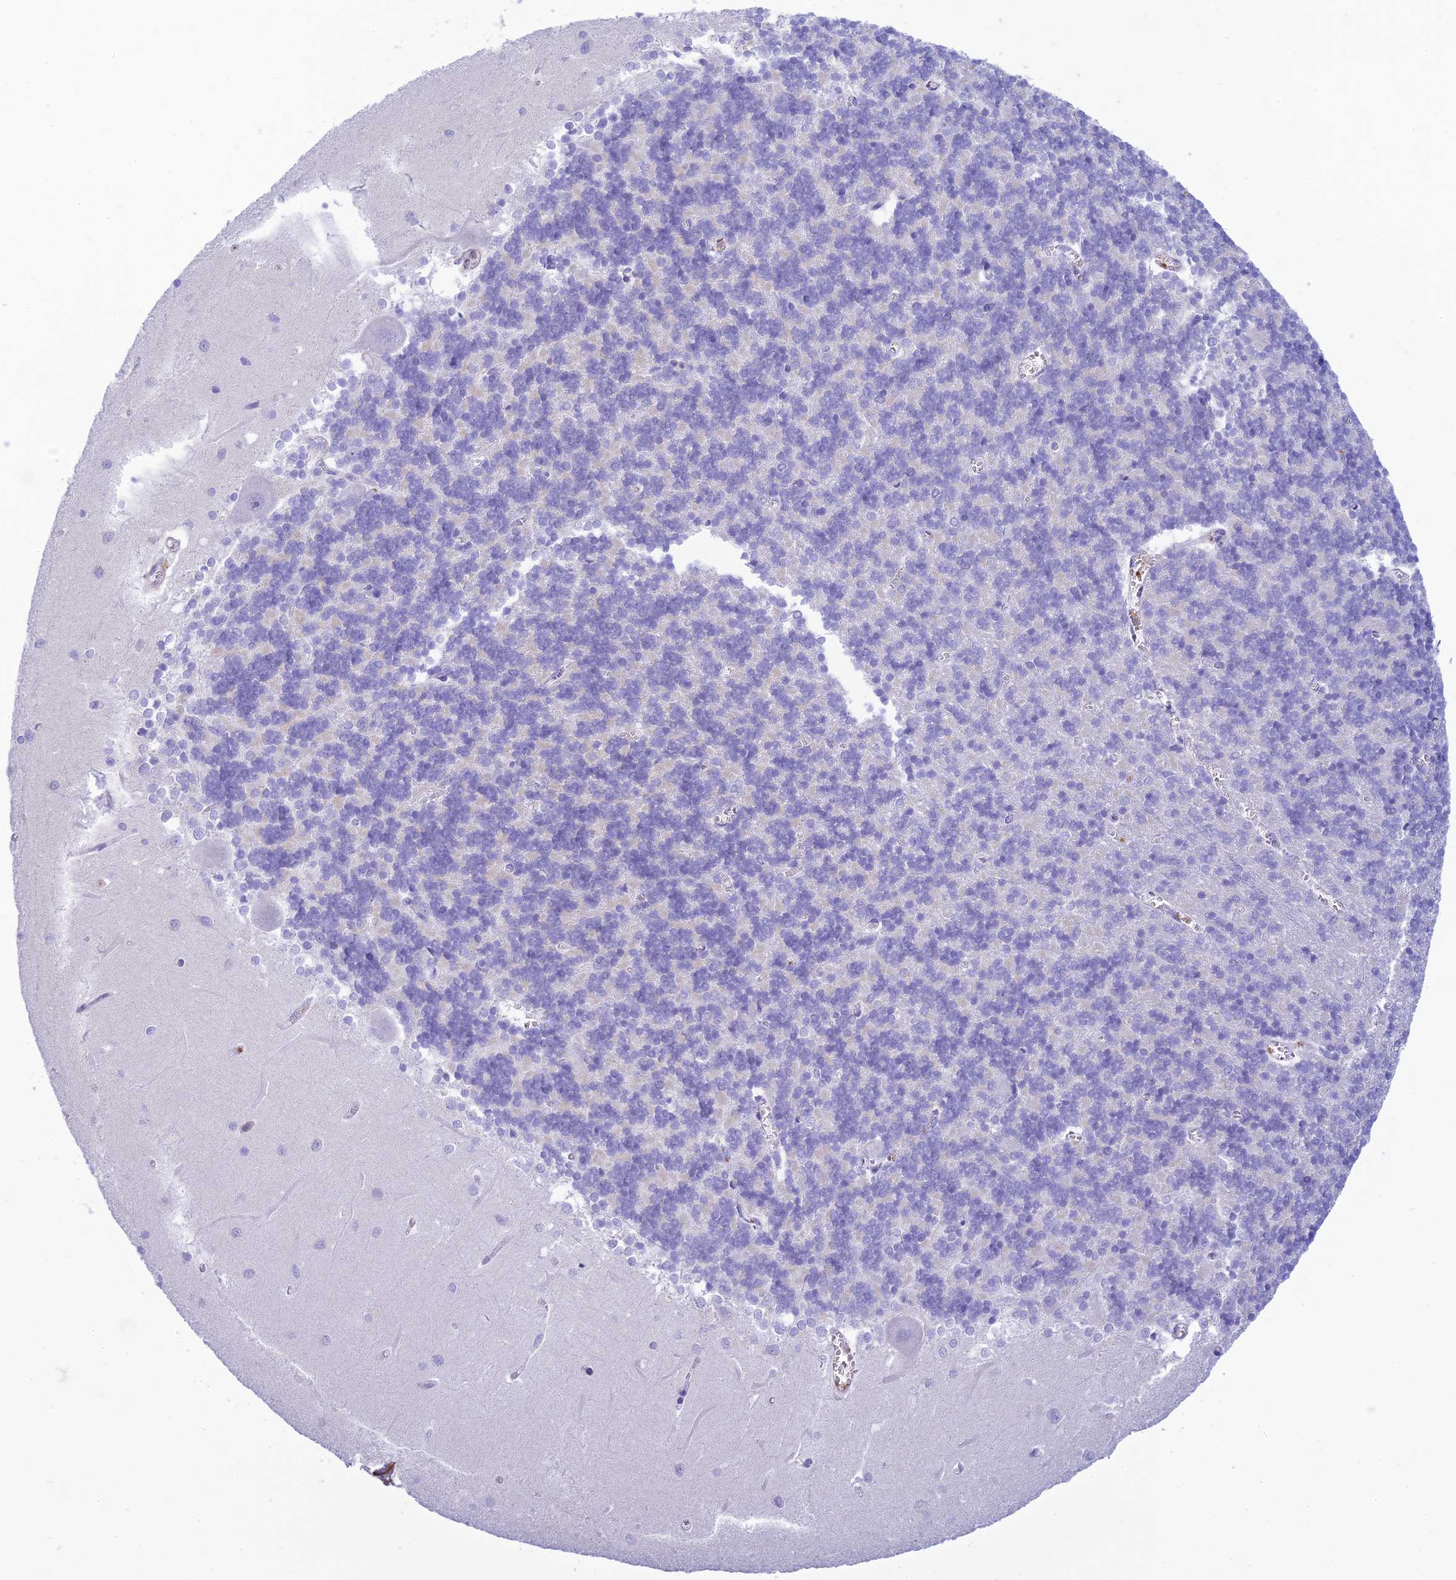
{"staining": {"intensity": "negative", "quantity": "none", "location": "none"}, "tissue": "cerebellum", "cell_type": "Cells in granular layer", "image_type": "normal", "snomed": [{"axis": "morphology", "description": "Normal tissue, NOS"}, {"axis": "topography", "description": "Cerebellum"}], "caption": "DAB (3,3'-diaminobenzidine) immunohistochemical staining of unremarkable cerebellum reveals no significant staining in cells in granular layer. (Stains: DAB (3,3'-diaminobenzidine) IHC with hematoxylin counter stain, Microscopy: brightfield microscopy at high magnification).", "gene": "FBXW4", "patient": {"sex": "male", "age": 37}}